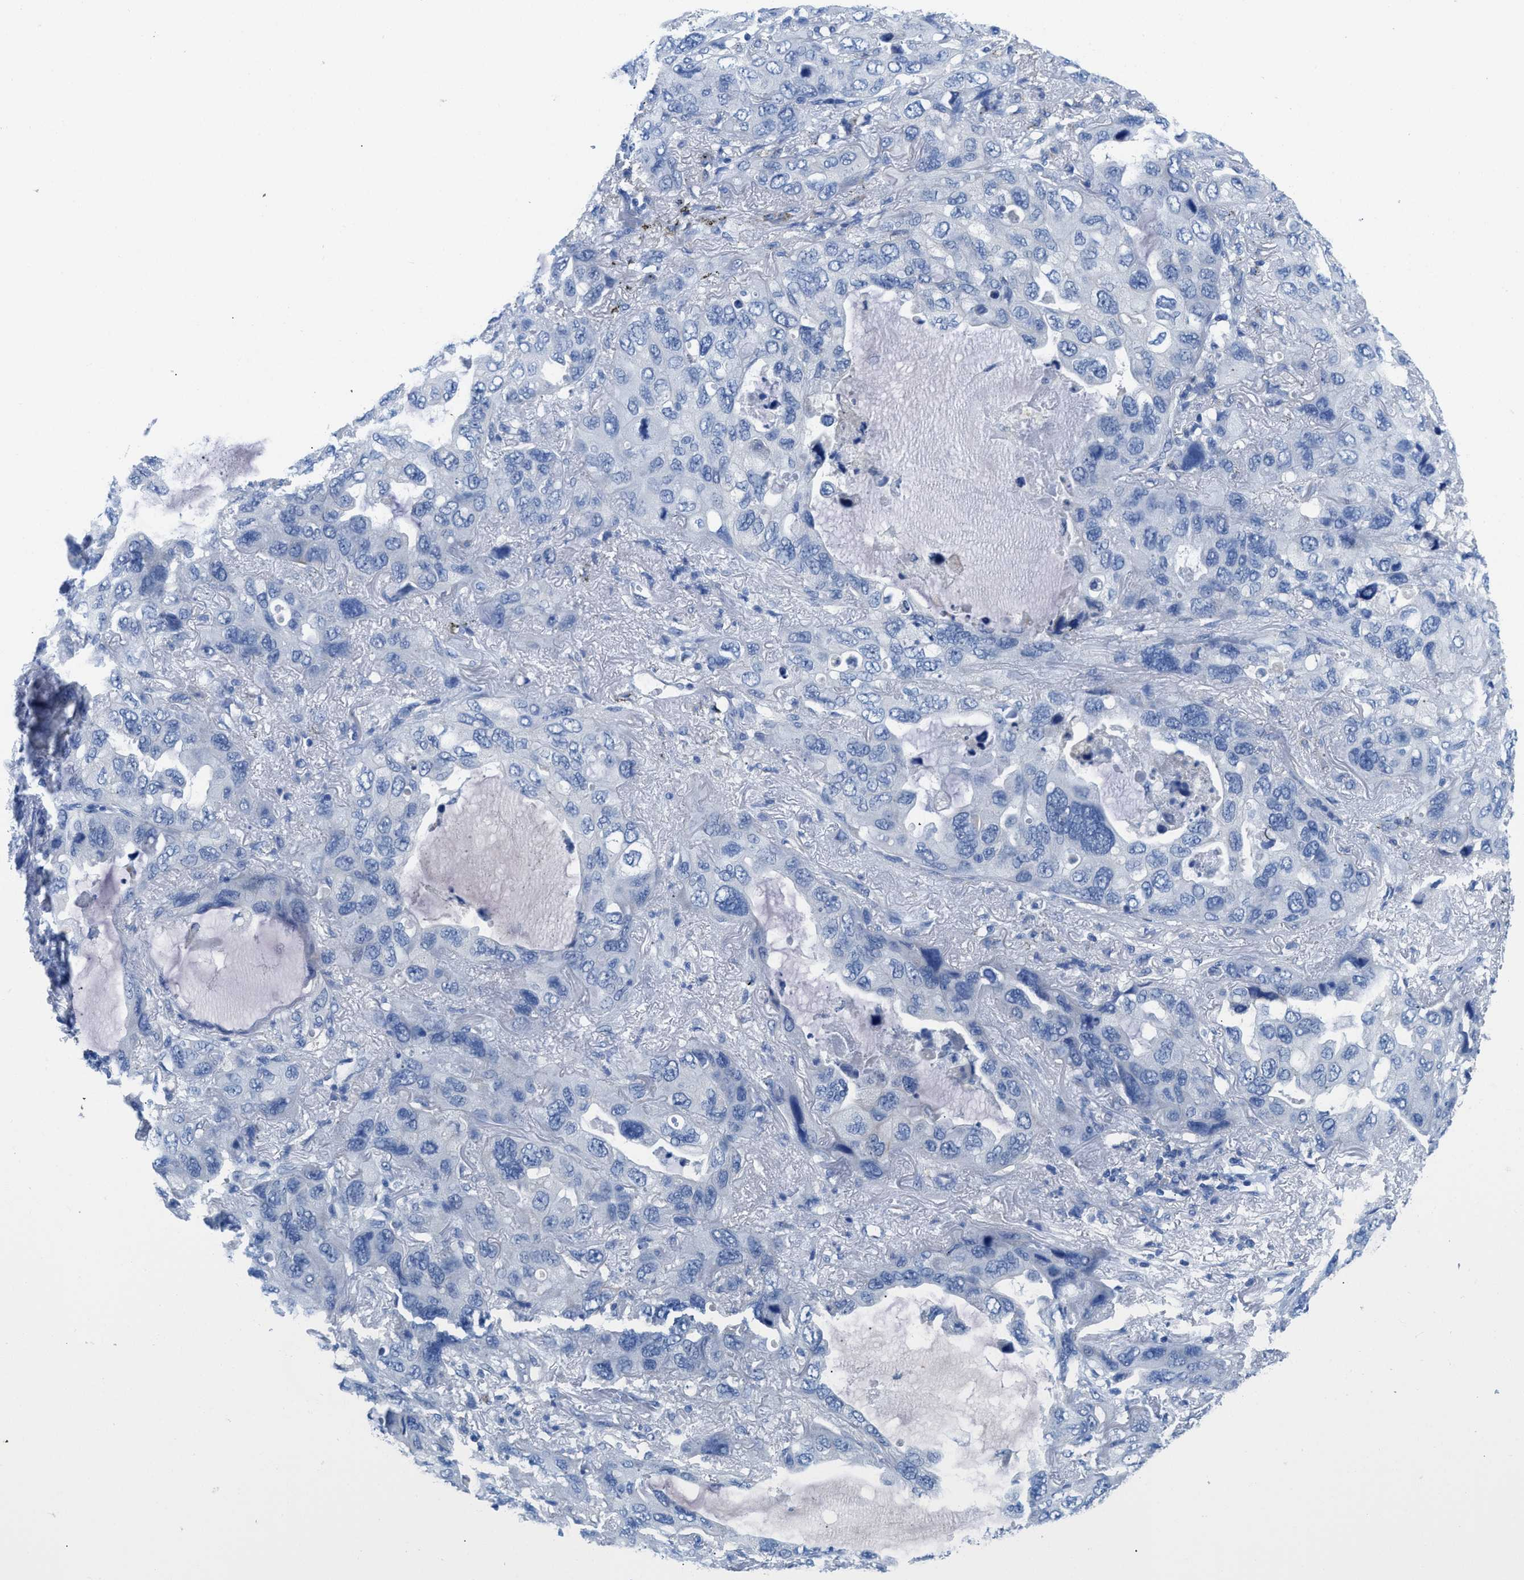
{"staining": {"intensity": "negative", "quantity": "none", "location": "none"}, "tissue": "lung cancer", "cell_type": "Tumor cells", "image_type": "cancer", "snomed": [{"axis": "morphology", "description": "Squamous cell carcinoma, NOS"}, {"axis": "topography", "description": "Lung"}], "caption": "Photomicrograph shows no protein staining in tumor cells of lung cancer tissue.", "gene": "SLC10A6", "patient": {"sex": "female", "age": 73}}